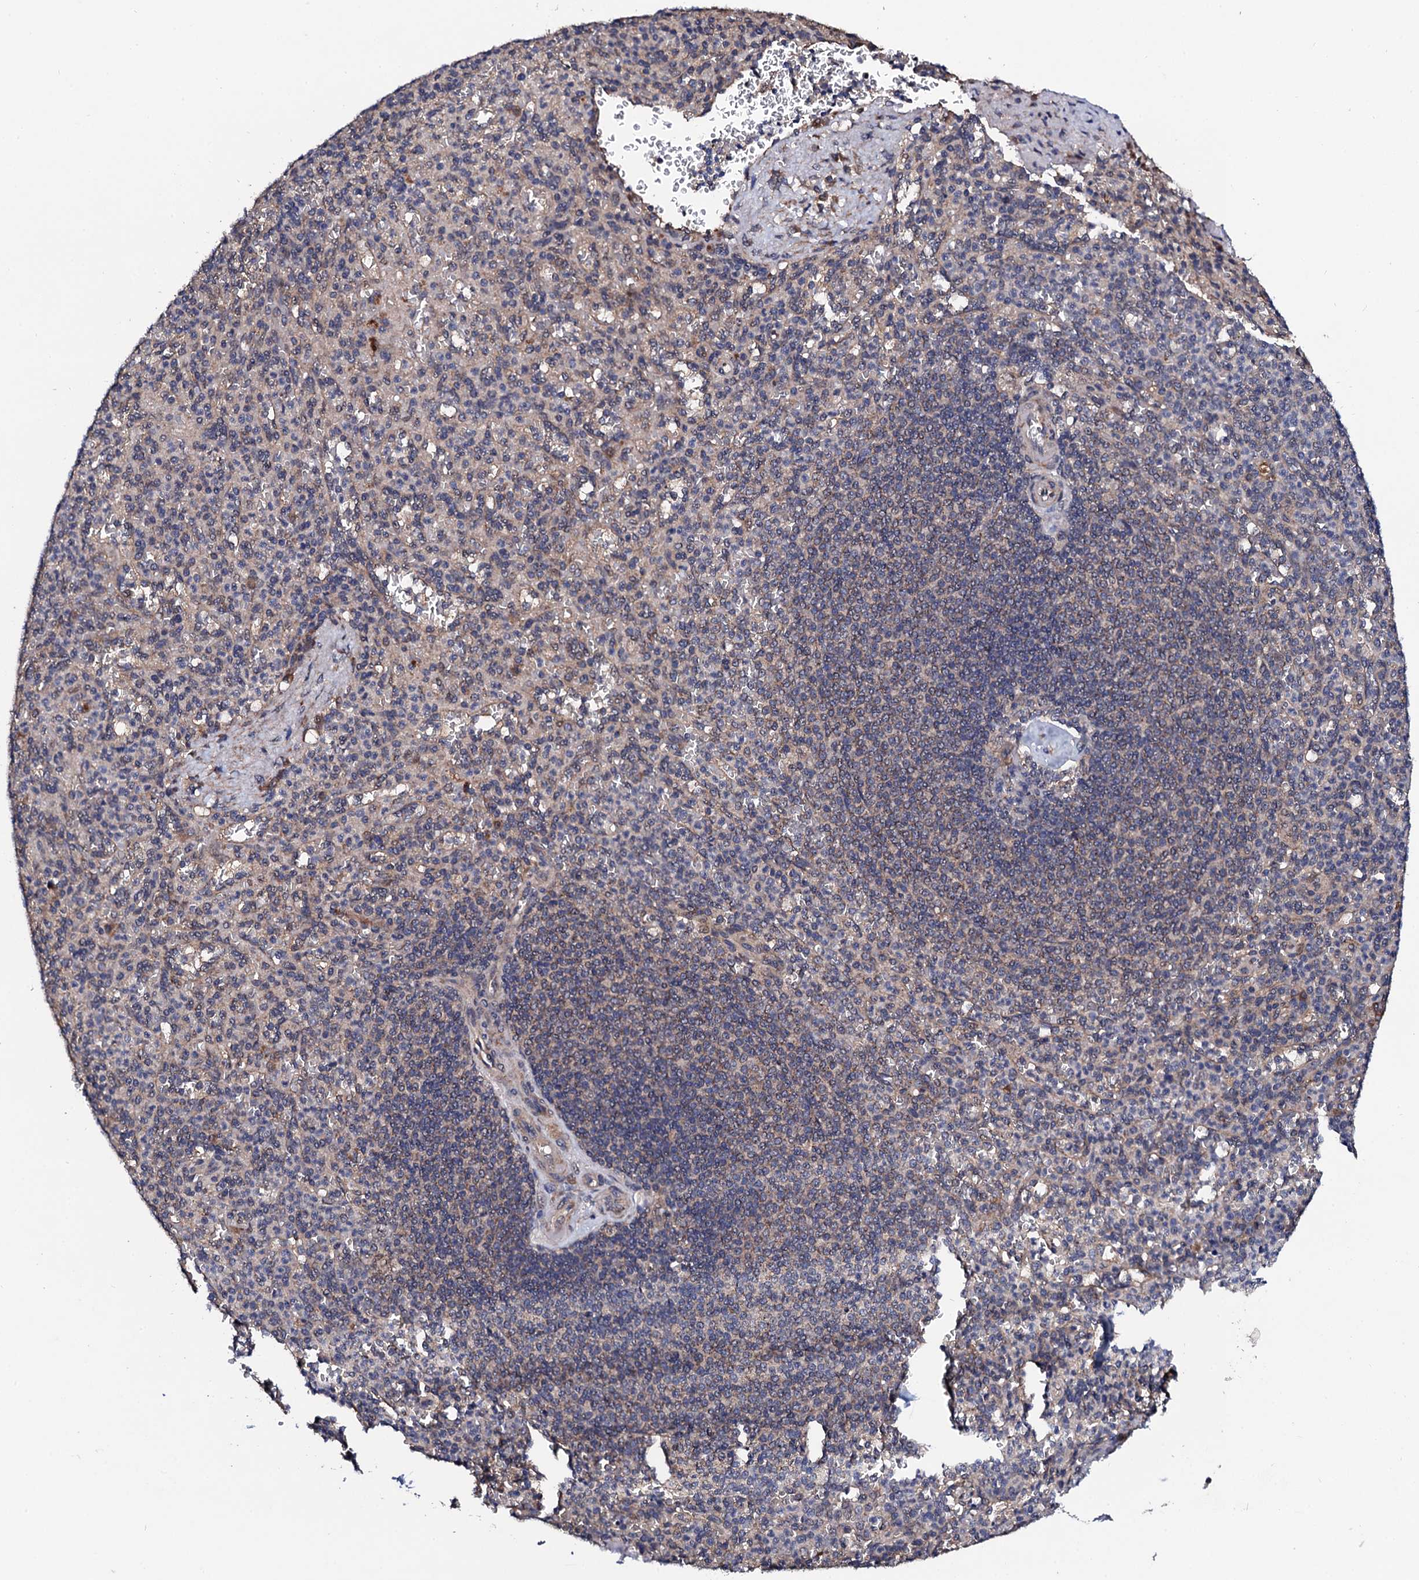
{"staining": {"intensity": "weak", "quantity": "<25%", "location": "cytoplasmic/membranous"}, "tissue": "spleen", "cell_type": "Cells in red pulp", "image_type": "normal", "snomed": [{"axis": "morphology", "description": "Normal tissue, NOS"}, {"axis": "topography", "description": "Spleen"}], "caption": "Immunohistochemical staining of normal spleen exhibits no significant staining in cells in red pulp. The staining was performed using DAB to visualize the protein expression in brown, while the nuclei were stained in blue with hematoxylin (Magnification: 20x).", "gene": "IP6K1", "patient": {"sex": "female", "age": 74}}